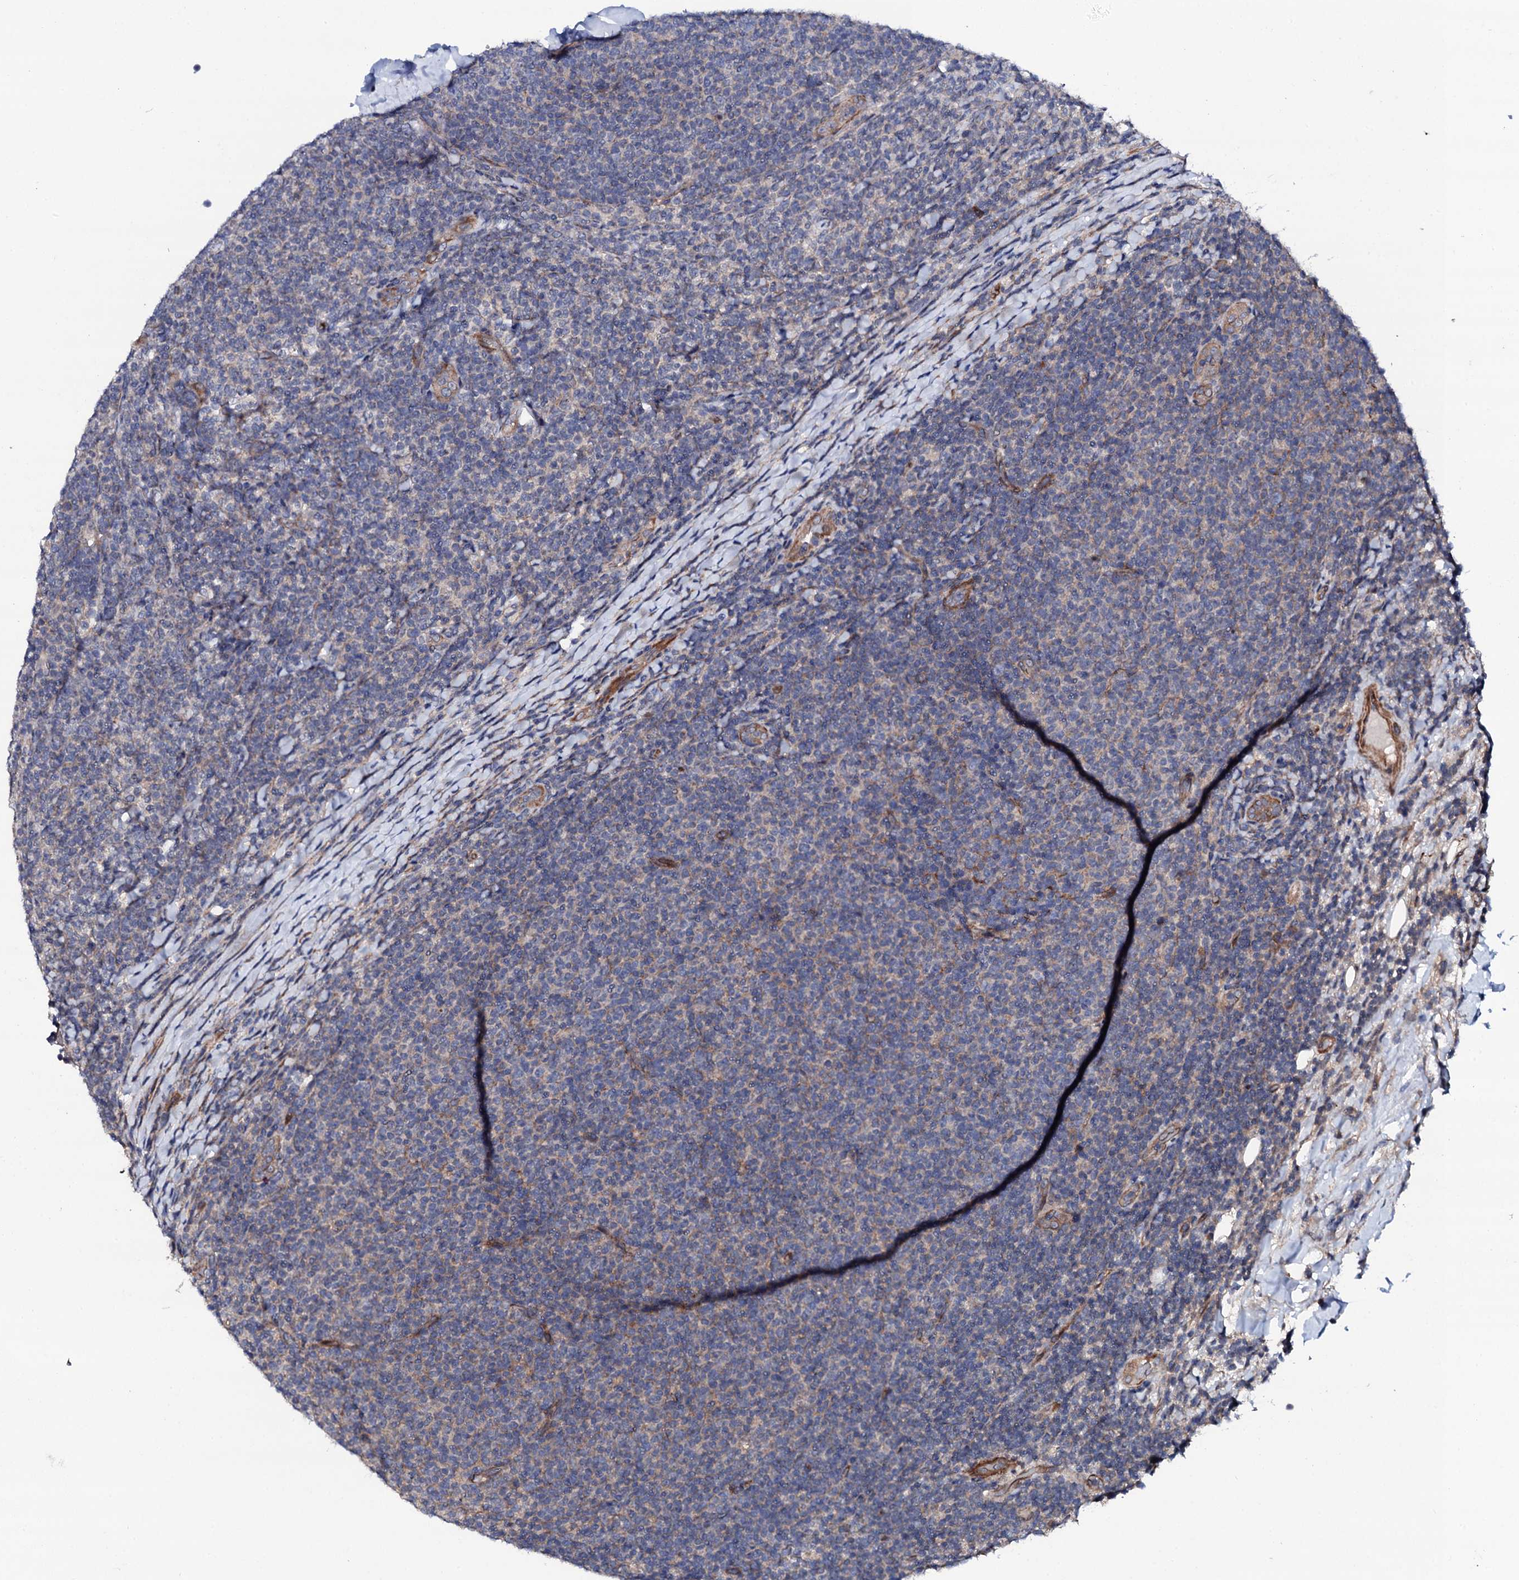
{"staining": {"intensity": "negative", "quantity": "none", "location": "none"}, "tissue": "lymphoma", "cell_type": "Tumor cells", "image_type": "cancer", "snomed": [{"axis": "morphology", "description": "Malignant lymphoma, non-Hodgkin's type, Low grade"}, {"axis": "topography", "description": "Lymph node"}], "caption": "High power microscopy histopathology image of an immunohistochemistry (IHC) photomicrograph of lymphoma, revealing no significant positivity in tumor cells.", "gene": "CIAO2A", "patient": {"sex": "male", "age": 66}}